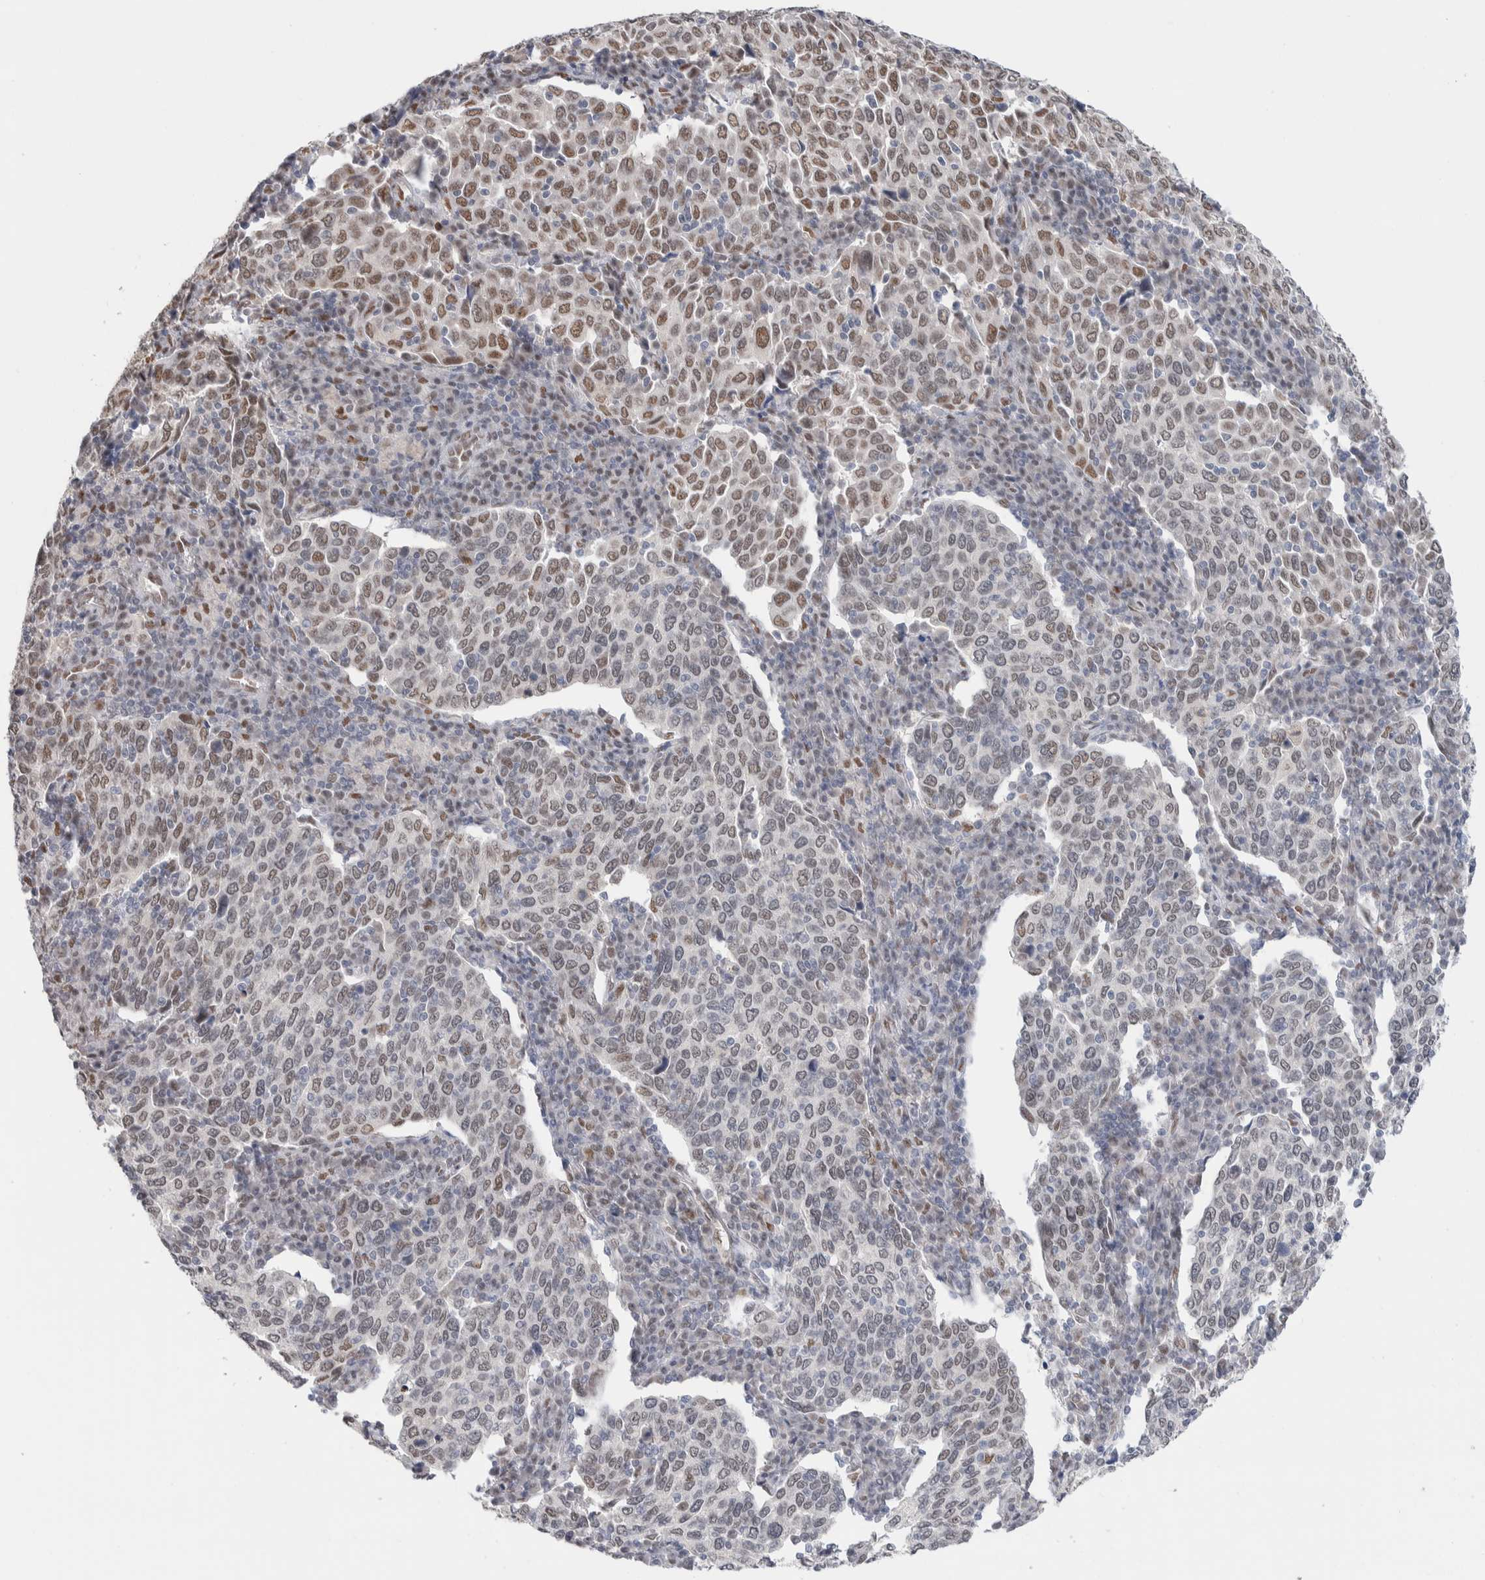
{"staining": {"intensity": "moderate", "quantity": "25%-75%", "location": "nuclear"}, "tissue": "cervical cancer", "cell_type": "Tumor cells", "image_type": "cancer", "snomed": [{"axis": "morphology", "description": "Squamous cell carcinoma, NOS"}, {"axis": "topography", "description": "Cervix"}], "caption": "Squamous cell carcinoma (cervical) stained for a protein (brown) displays moderate nuclear positive positivity in approximately 25%-75% of tumor cells.", "gene": "PRMT1", "patient": {"sex": "female", "age": 40}}